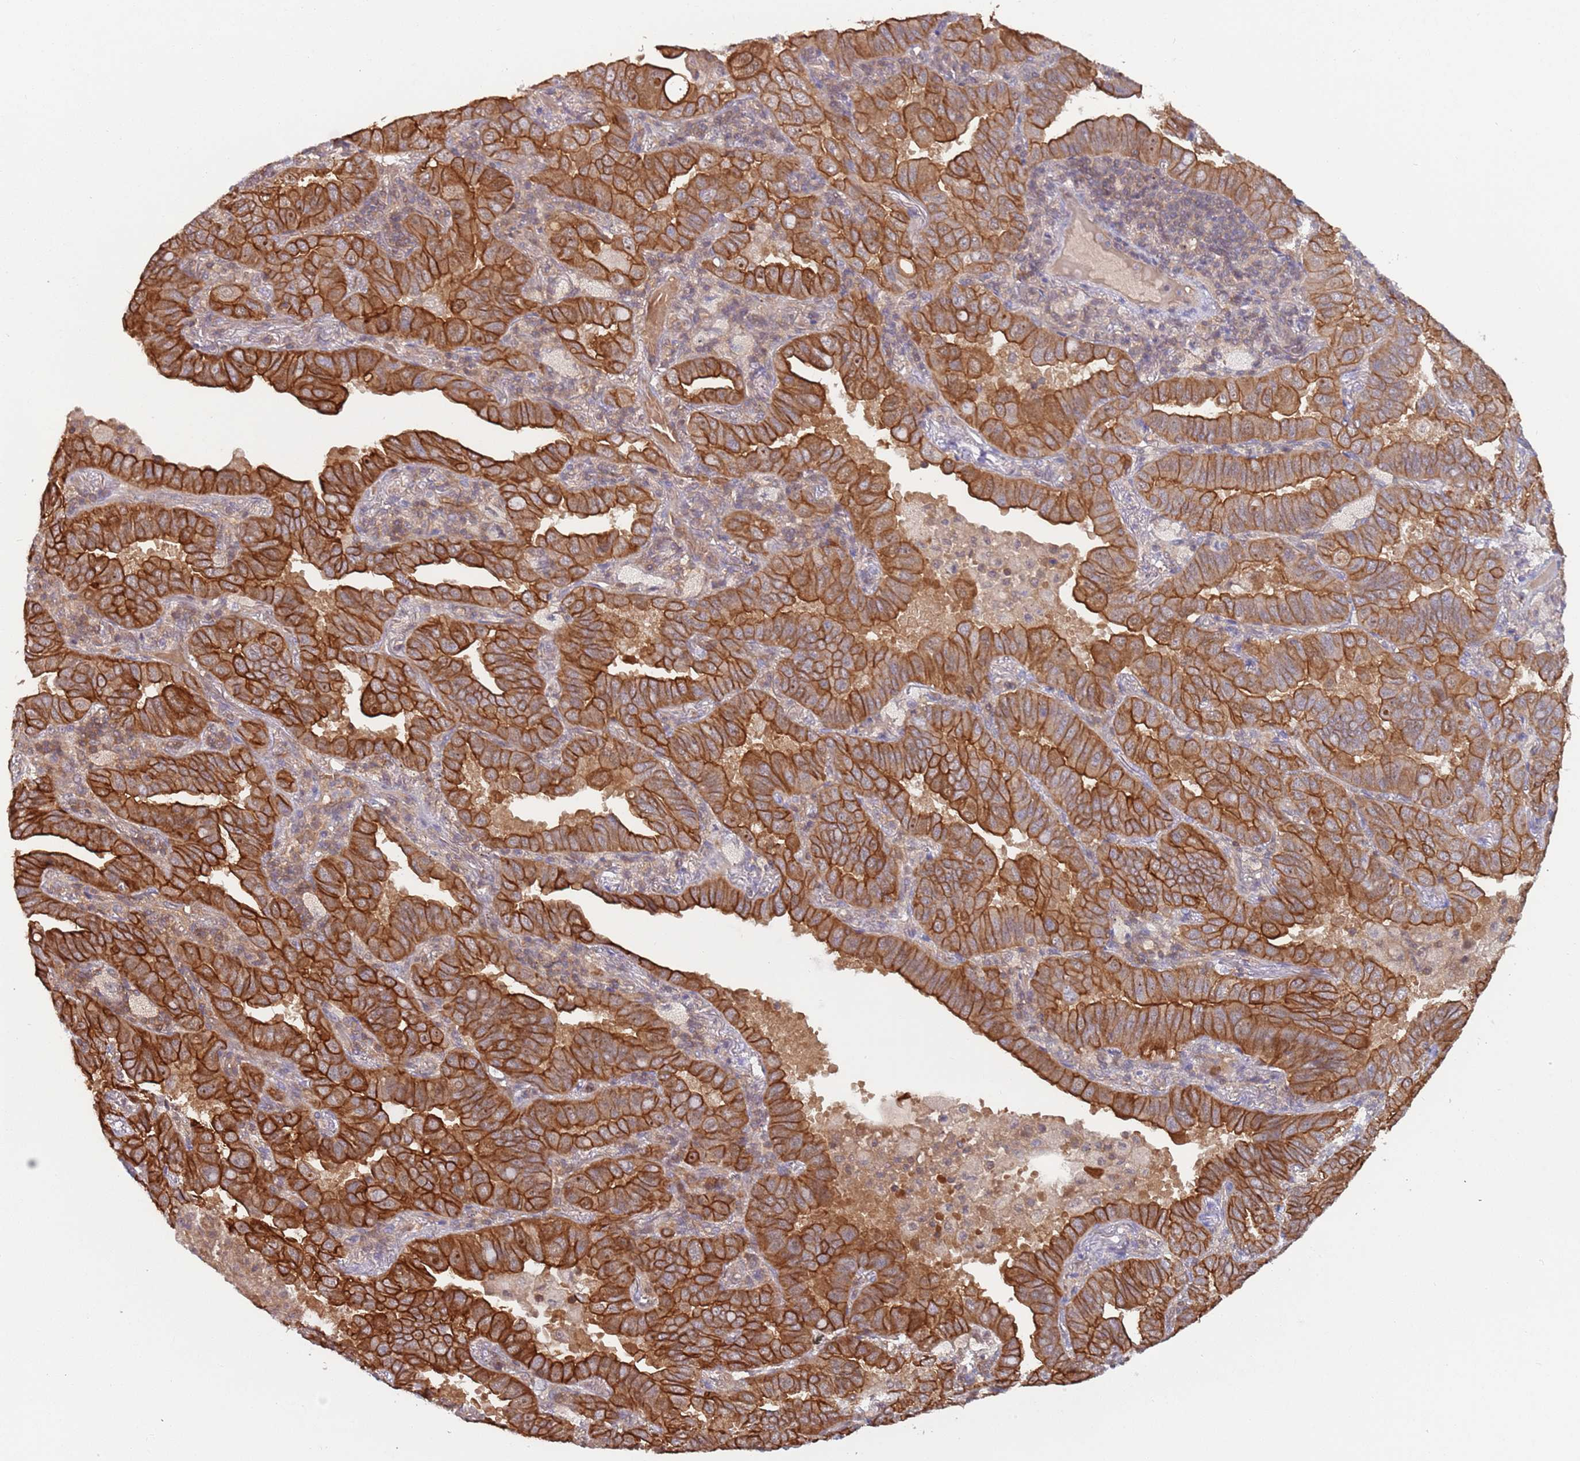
{"staining": {"intensity": "strong", "quantity": ">75%", "location": "cytoplasmic/membranous"}, "tissue": "lung cancer", "cell_type": "Tumor cells", "image_type": "cancer", "snomed": [{"axis": "morphology", "description": "Adenocarcinoma, NOS"}, {"axis": "topography", "description": "Lung"}], "caption": "IHC of lung adenocarcinoma exhibits high levels of strong cytoplasmic/membranous staining in approximately >75% of tumor cells.", "gene": "GSDMD", "patient": {"sex": "male", "age": 64}}